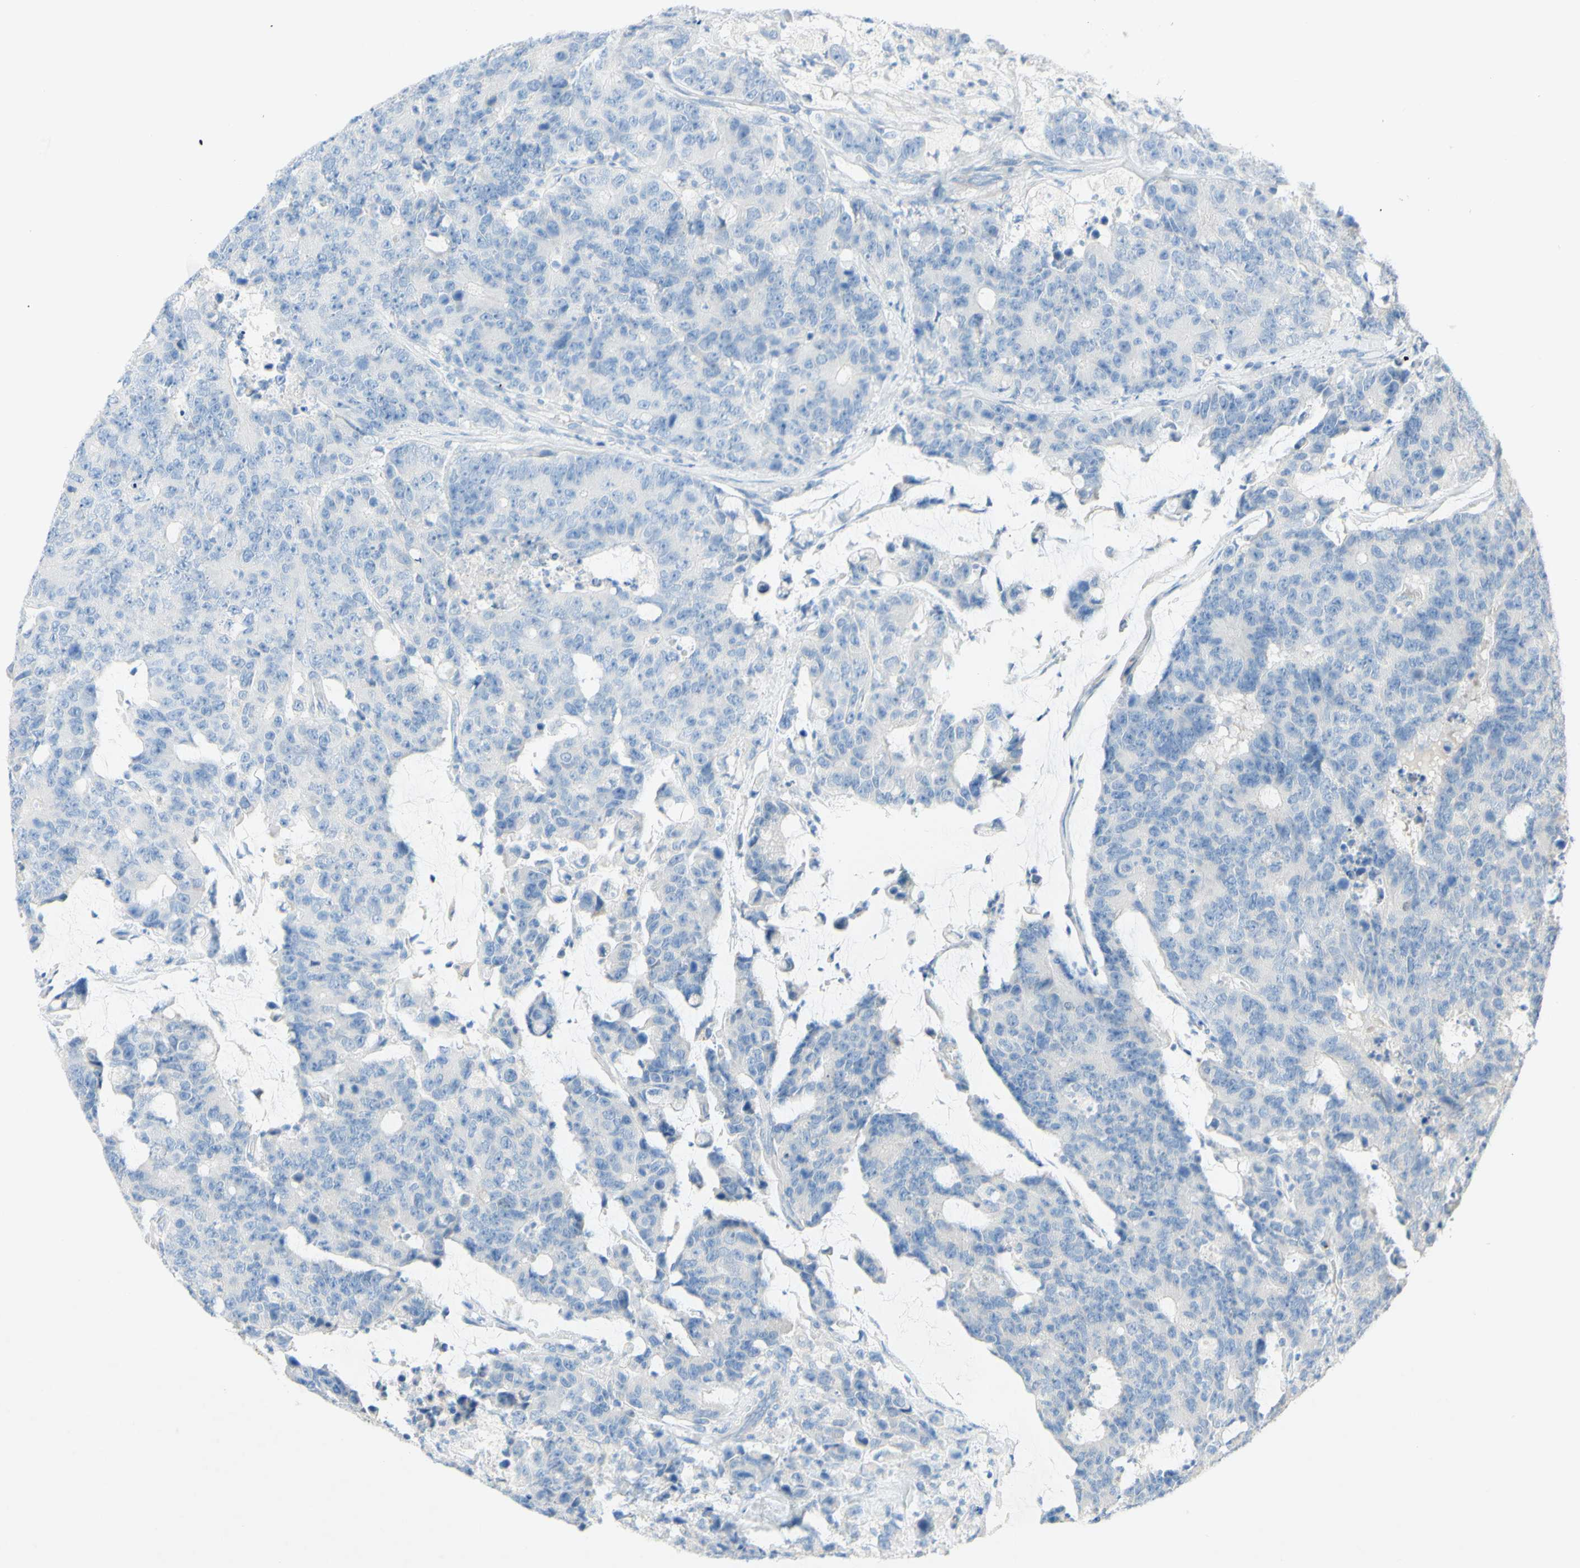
{"staining": {"intensity": "negative", "quantity": "none", "location": "none"}, "tissue": "colorectal cancer", "cell_type": "Tumor cells", "image_type": "cancer", "snomed": [{"axis": "morphology", "description": "Adenocarcinoma, NOS"}, {"axis": "topography", "description": "Colon"}], "caption": "This is an immunohistochemistry (IHC) histopathology image of colorectal adenocarcinoma. There is no positivity in tumor cells.", "gene": "ACADL", "patient": {"sex": "female", "age": 86}}